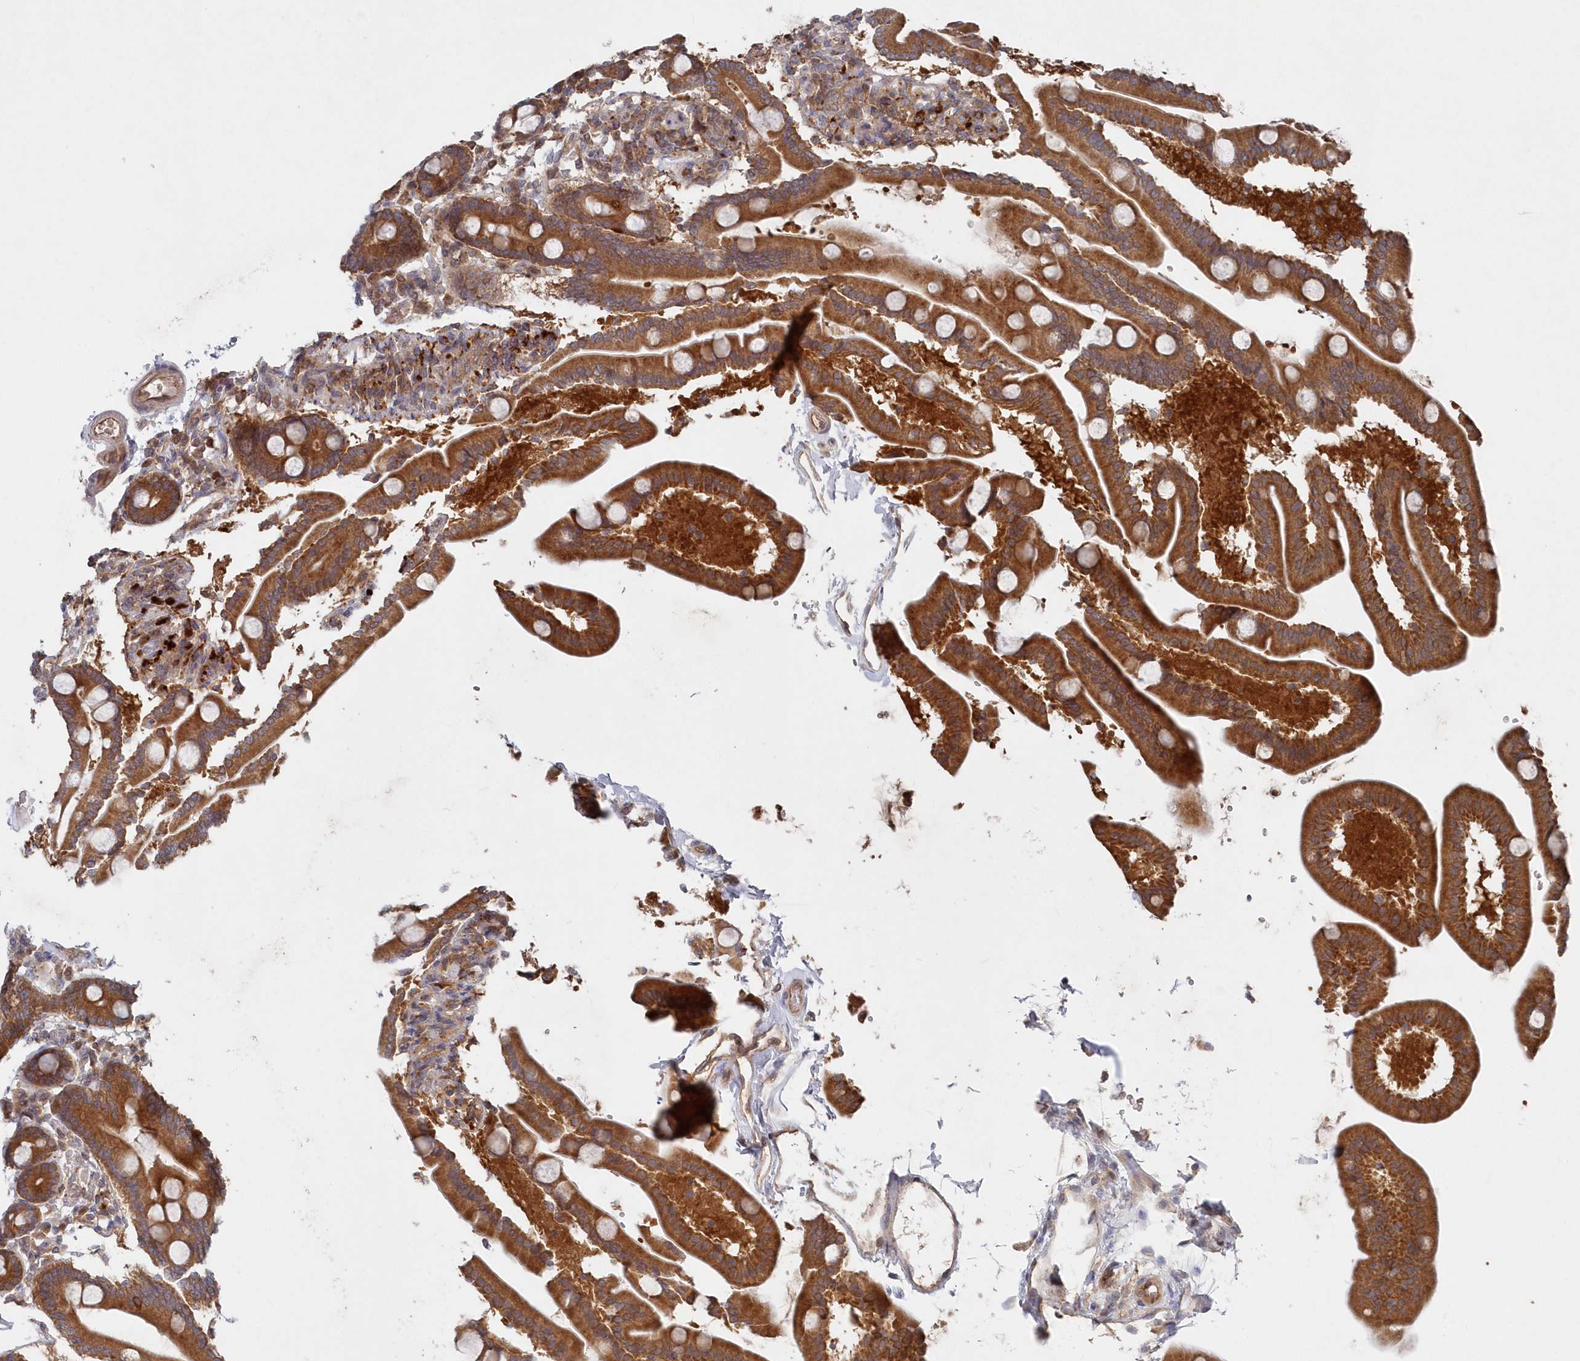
{"staining": {"intensity": "strong", "quantity": ">75%", "location": "cytoplasmic/membranous"}, "tissue": "duodenum", "cell_type": "Glandular cells", "image_type": "normal", "snomed": [{"axis": "morphology", "description": "Normal tissue, NOS"}, {"axis": "topography", "description": "Duodenum"}], "caption": "A high amount of strong cytoplasmic/membranous expression is identified in about >75% of glandular cells in benign duodenum.", "gene": "ASNSD1", "patient": {"sex": "male", "age": 54}}